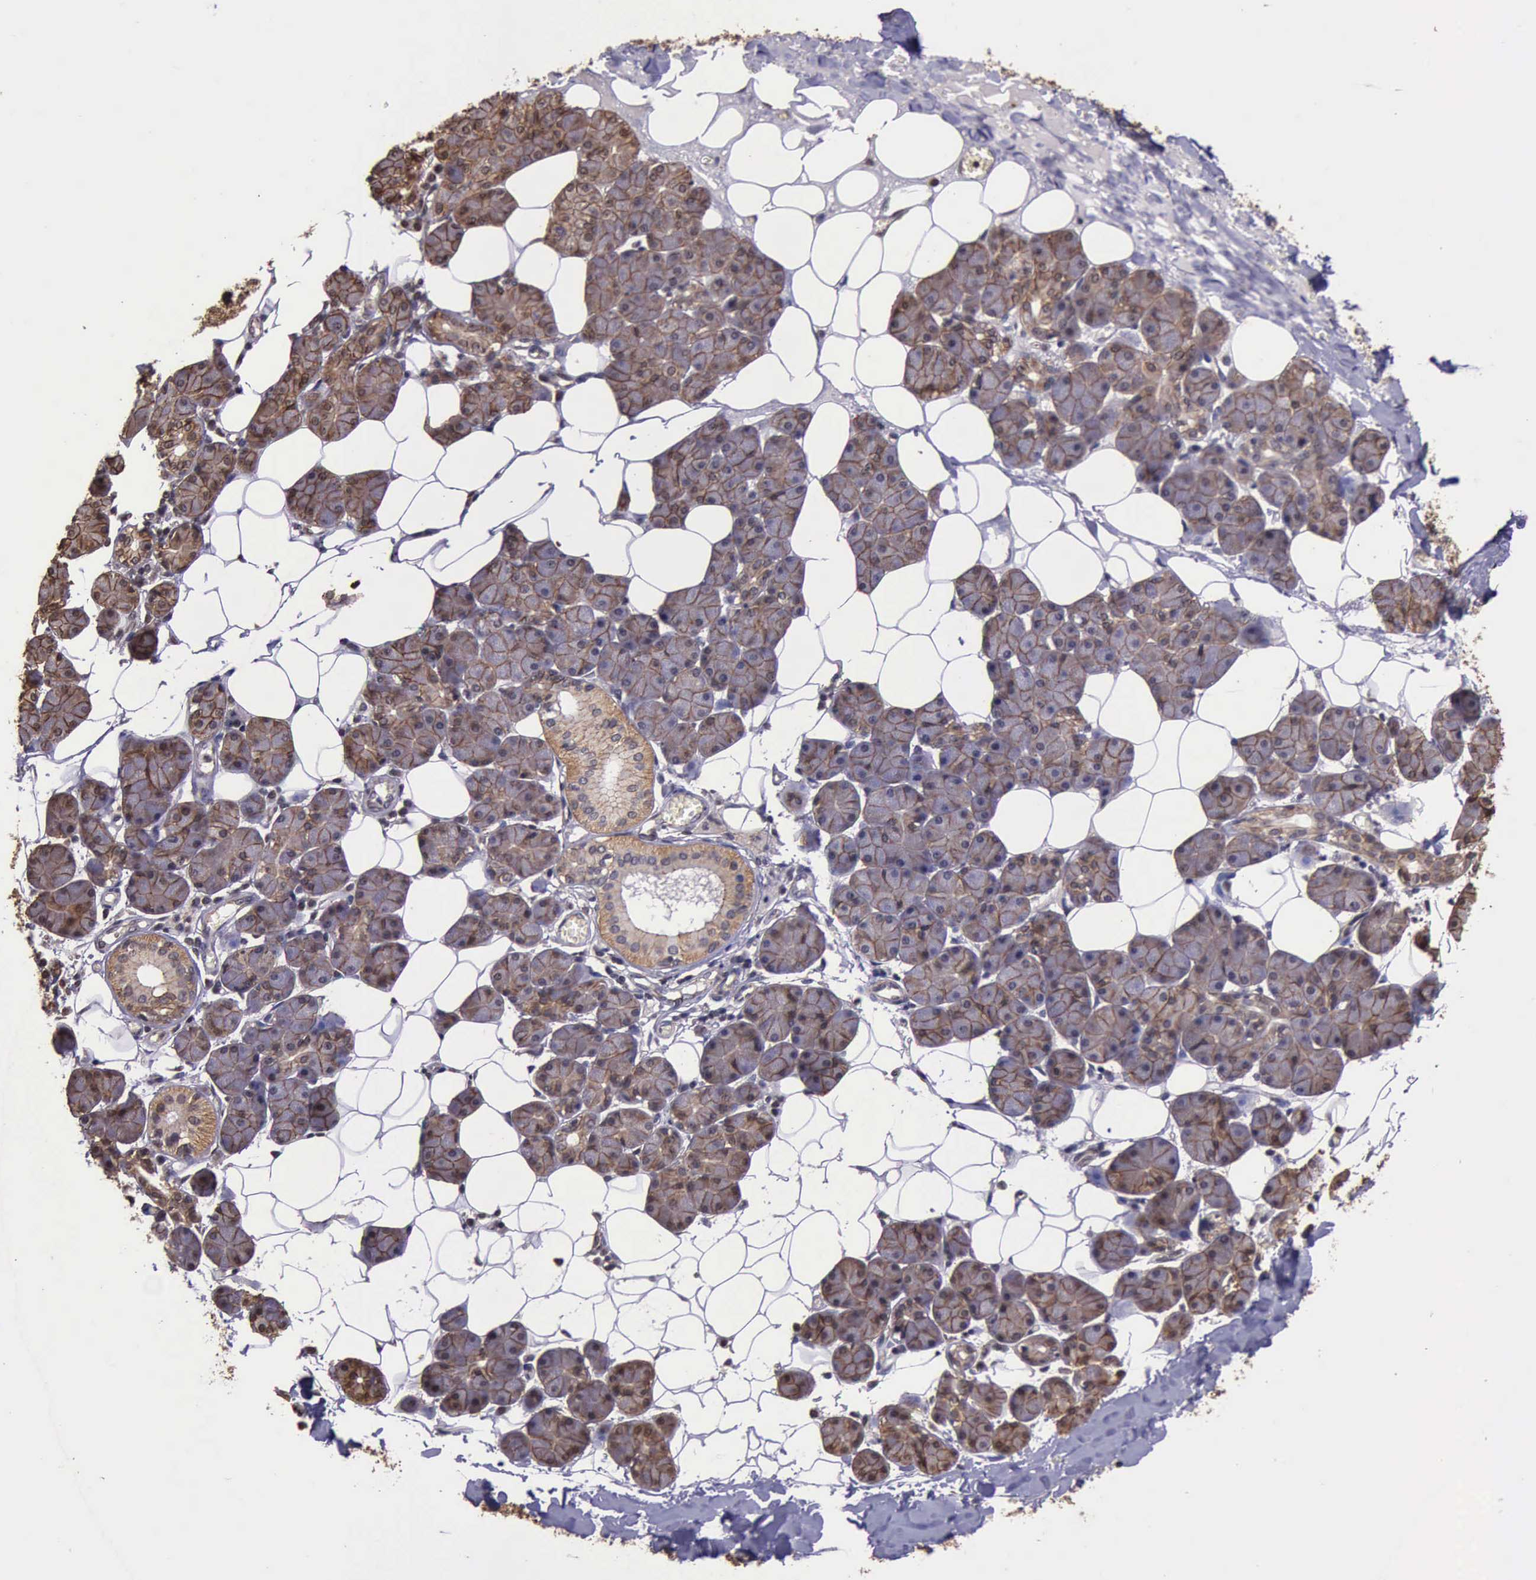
{"staining": {"intensity": "moderate", "quantity": ">75%", "location": "cytoplasmic/membranous"}, "tissue": "salivary gland", "cell_type": "Glandular cells", "image_type": "normal", "snomed": [{"axis": "morphology", "description": "Normal tissue, NOS"}, {"axis": "morphology", "description": "Adenoma, NOS"}, {"axis": "topography", "description": "Salivary gland"}], "caption": "A brown stain shows moderate cytoplasmic/membranous positivity of a protein in glandular cells of unremarkable salivary gland. The staining was performed using DAB to visualize the protein expression in brown, while the nuclei were stained in blue with hematoxylin (Magnification: 20x).", "gene": "CTNNB1", "patient": {"sex": "female", "age": 32}}